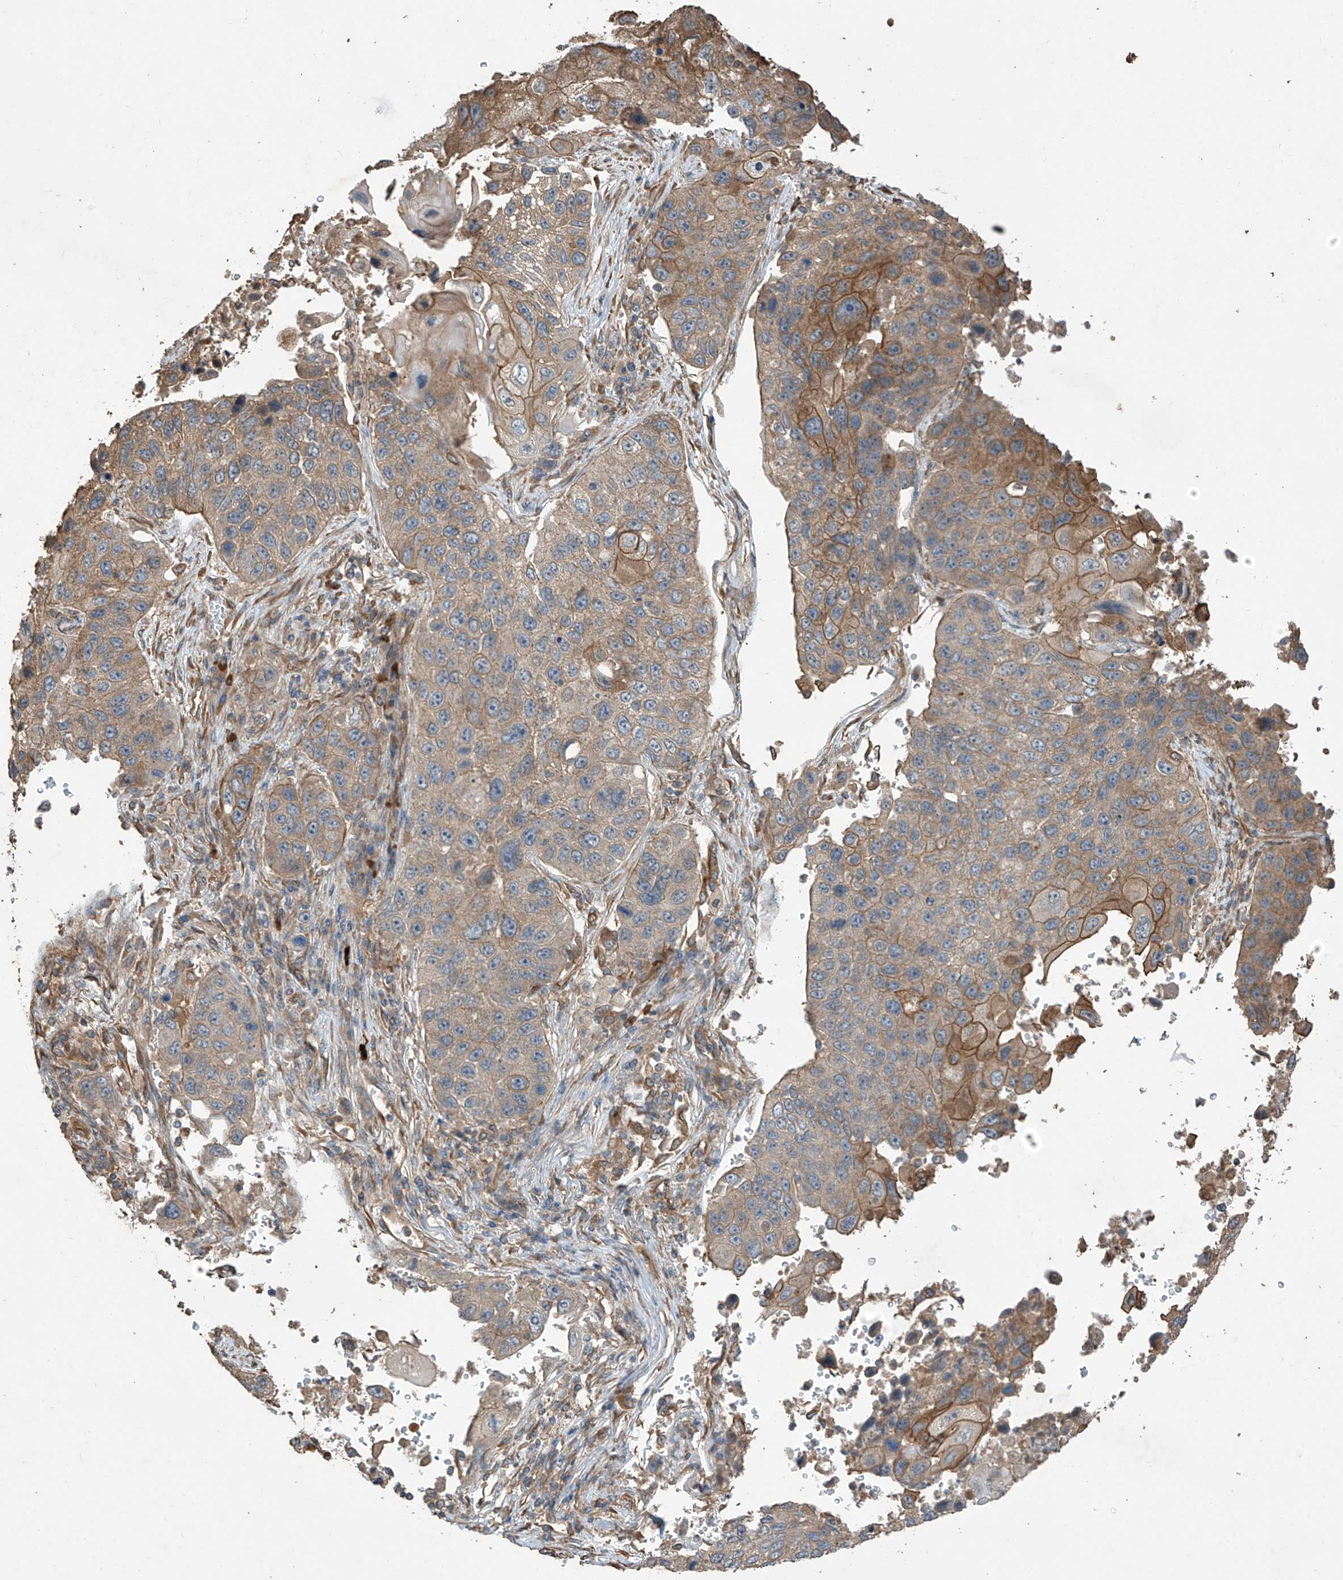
{"staining": {"intensity": "moderate", "quantity": "25%-75%", "location": "cytoplasmic/membranous"}, "tissue": "lung cancer", "cell_type": "Tumor cells", "image_type": "cancer", "snomed": [{"axis": "morphology", "description": "Squamous cell carcinoma, NOS"}, {"axis": "topography", "description": "Lung"}], "caption": "This is an image of immunohistochemistry staining of lung squamous cell carcinoma, which shows moderate staining in the cytoplasmic/membranous of tumor cells.", "gene": "AGBL5", "patient": {"sex": "male", "age": 61}}